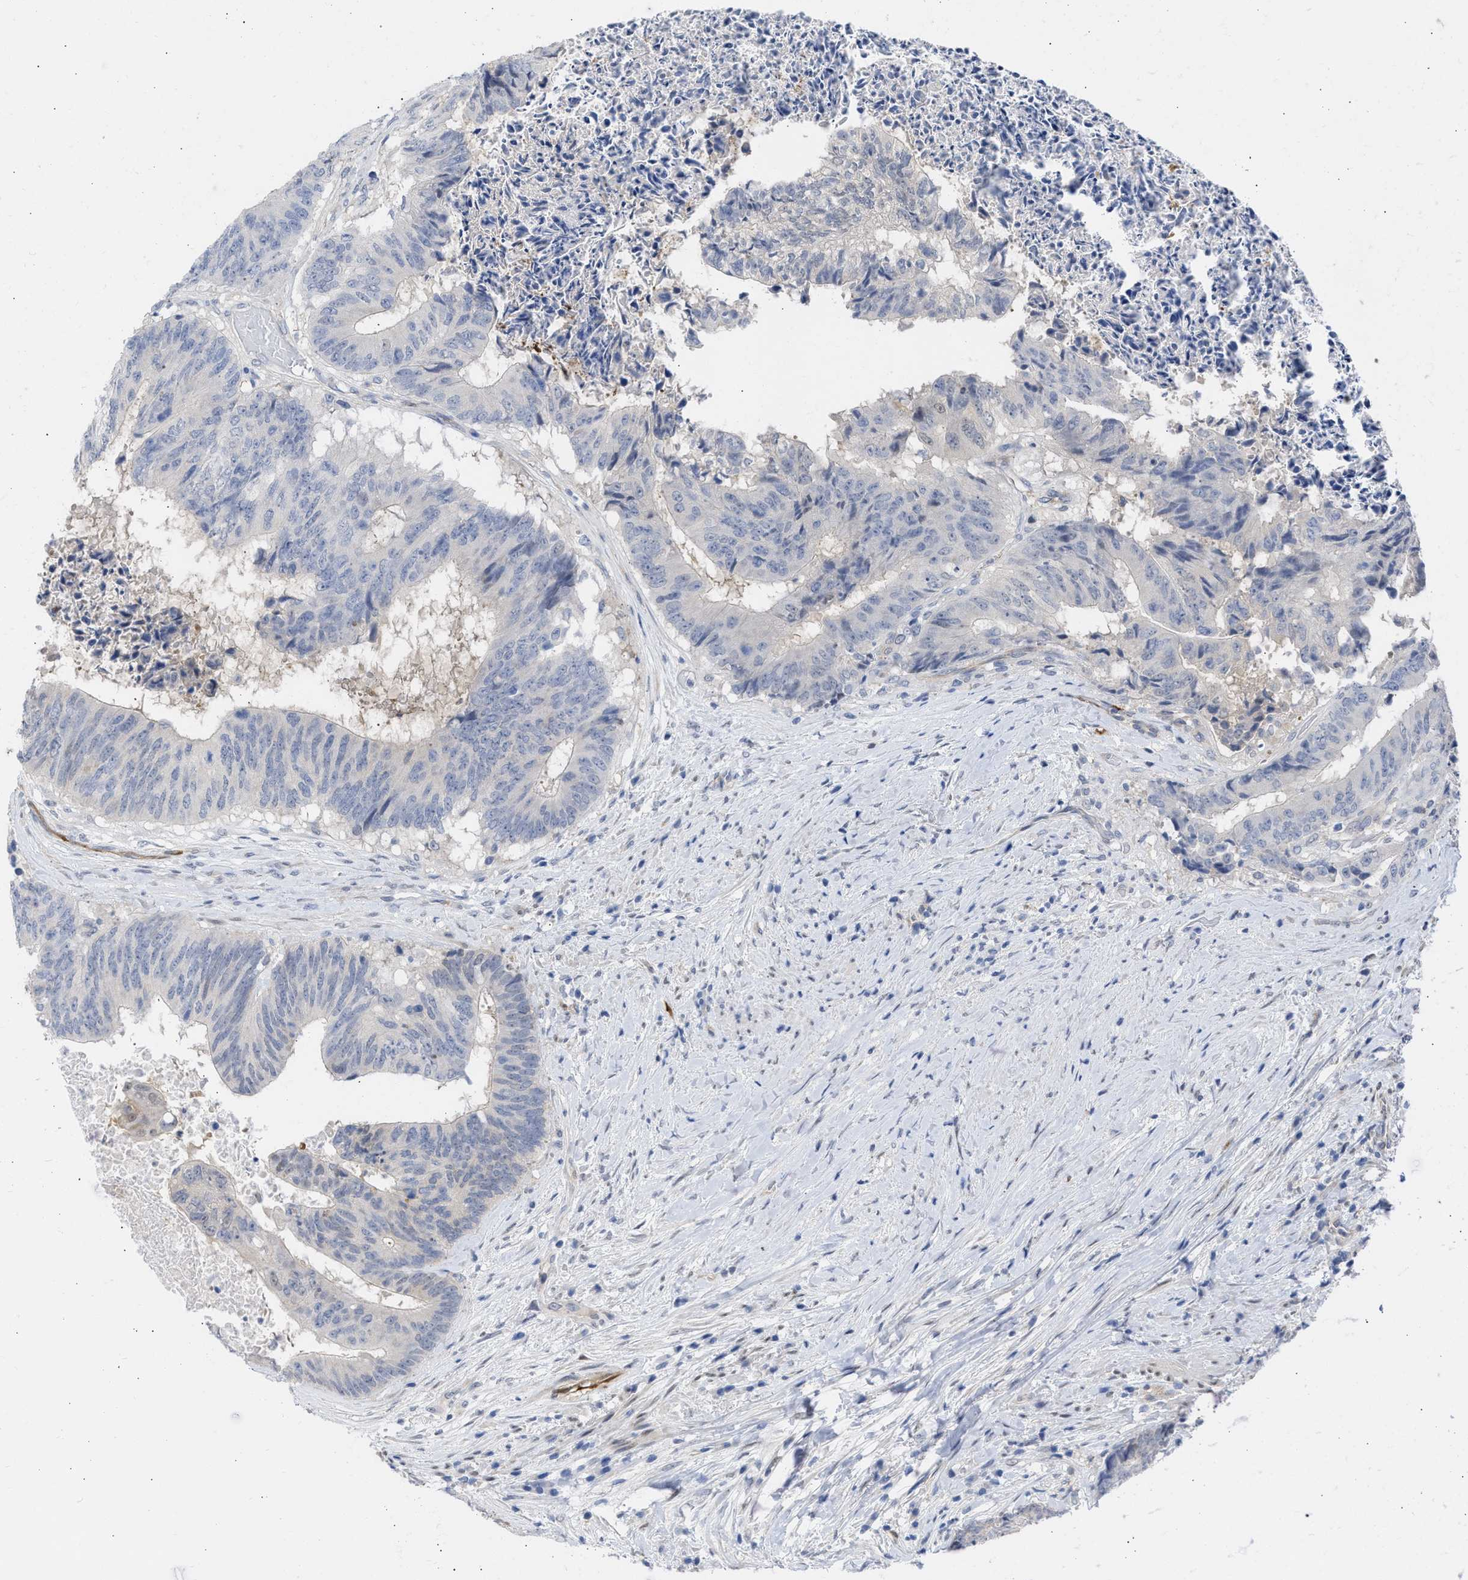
{"staining": {"intensity": "negative", "quantity": "none", "location": "none"}, "tissue": "colorectal cancer", "cell_type": "Tumor cells", "image_type": "cancer", "snomed": [{"axis": "morphology", "description": "Adenocarcinoma, NOS"}, {"axis": "topography", "description": "Rectum"}], "caption": "IHC of human colorectal cancer shows no staining in tumor cells.", "gene": "THRA", "patient": {"sex": "male", "age": 72}}